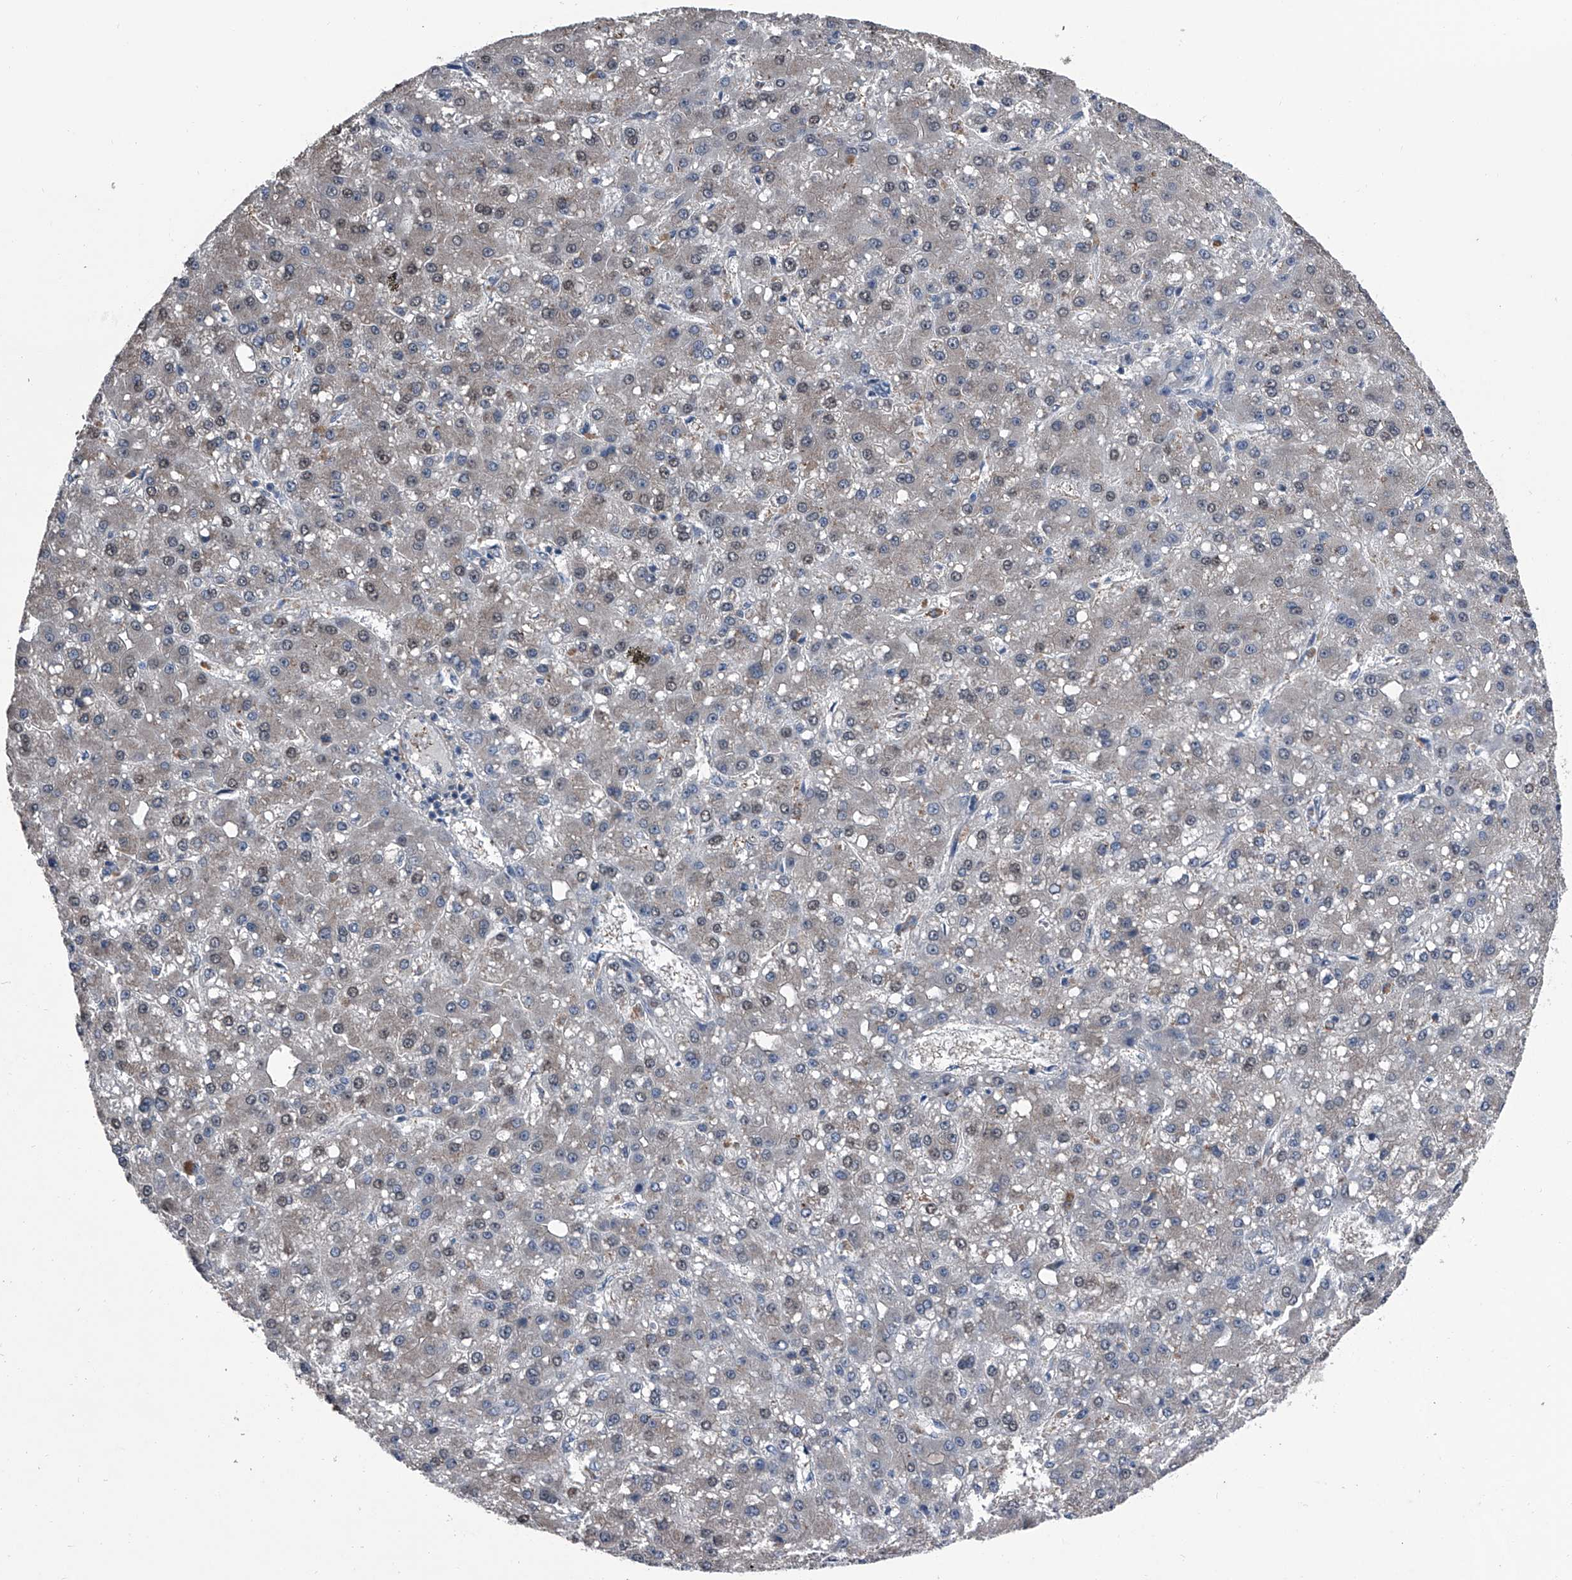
{"staining": {"intensity": "weak", "quantity": "25%-75%", "location": "nuclear"}, "tissue": "liver cancer", "cell_type": "Tumor cells", "image_type": "cancer", "snomed": [{"axis": "morphology", "description": "Carcinoma, Hepatocellular, NOS"}, {"axis": "topography", "description": "Liver"}], "caption": "About 25%-75% of tumor cells in human hepatocellular carcinoma (liver) reveal weak nuclear protein positivity as visualized by brown immunohistochemical staining.", "gene": "PIP5K1A", "patient": {"sex": "male", "age": 67}}